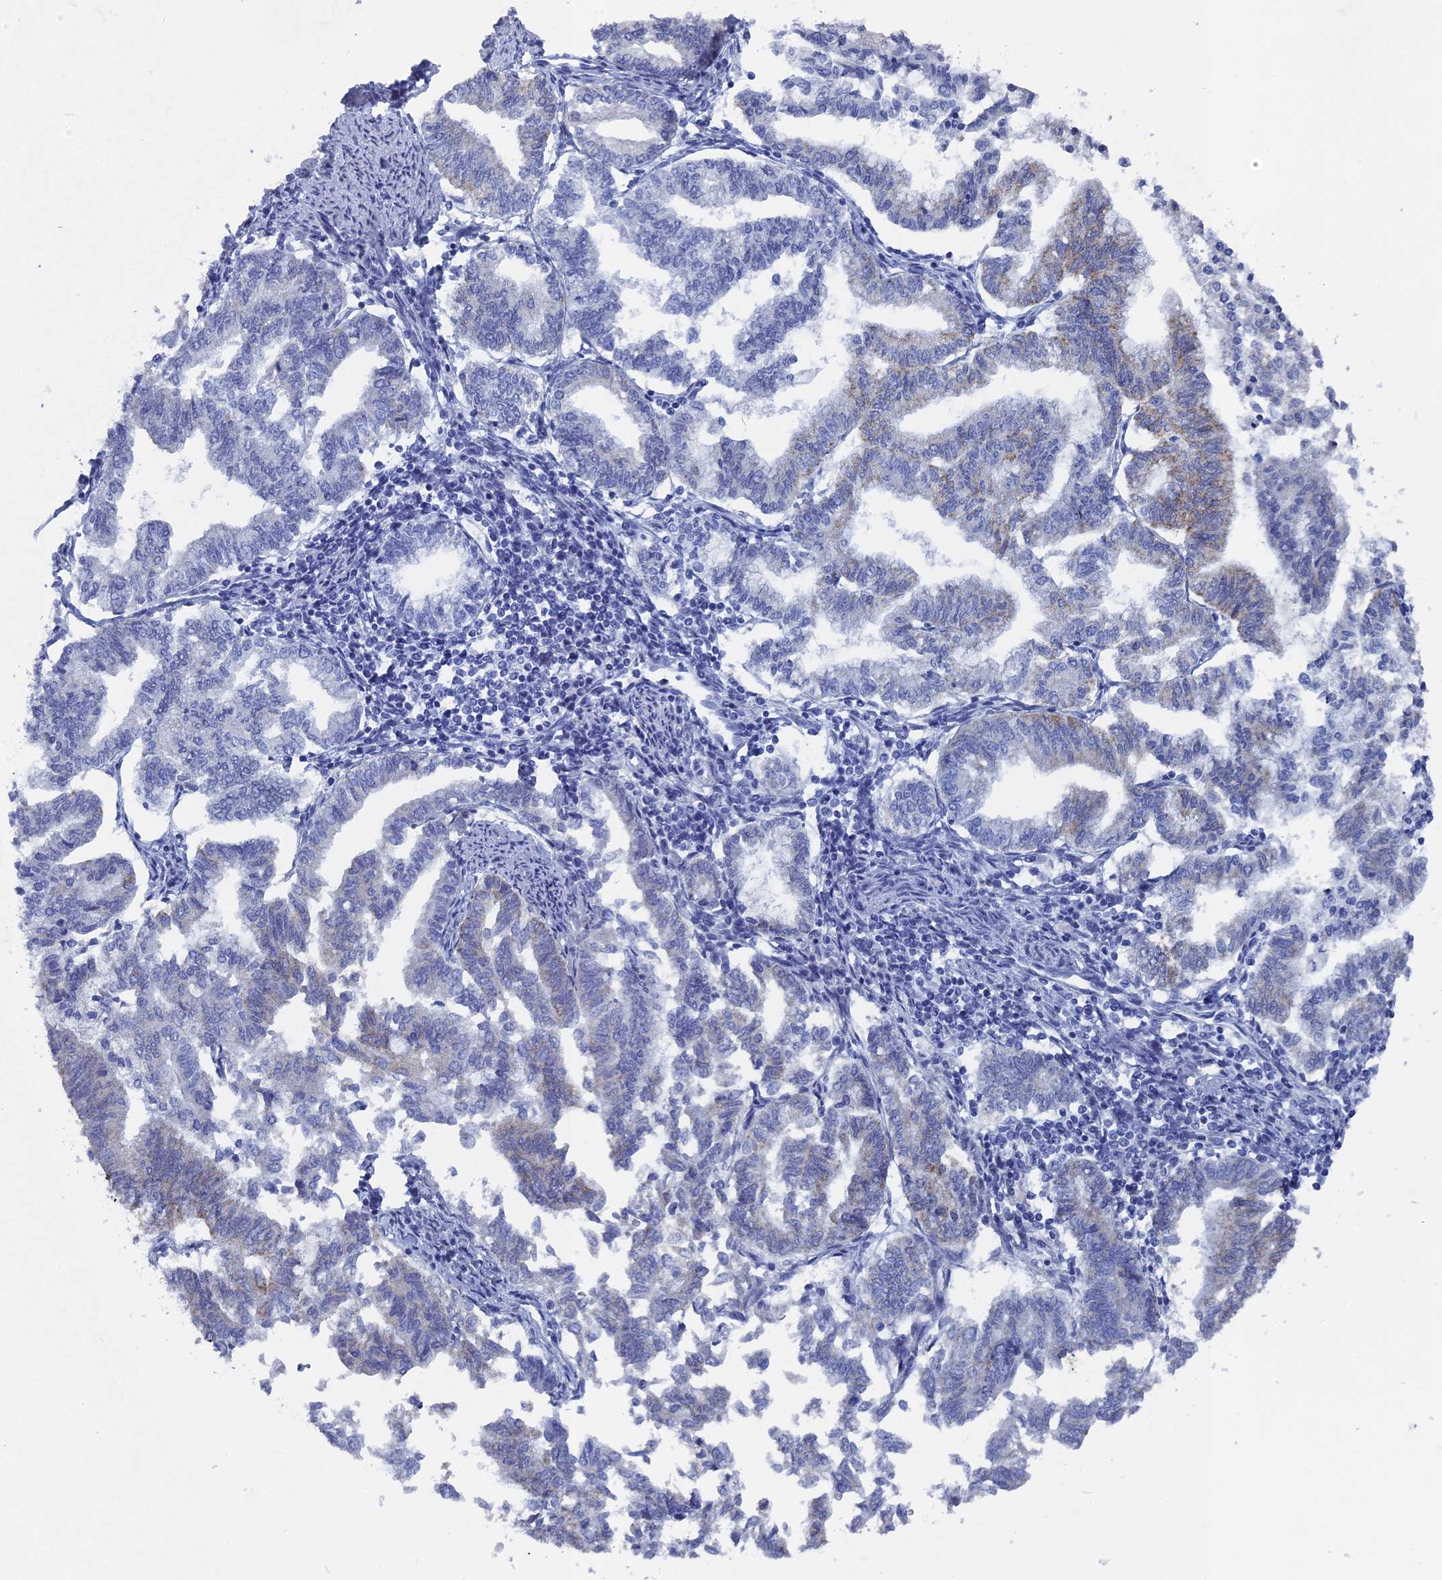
{"staining": {"intensity": "negative", "quantity": "none", "location": "none"}, "tissue": "endometrial cancer", "cell_type": "Tumor cells", "image_type": "cancer", "snomed": [{"axis": "morphology", "description": "Adenocarcinoma, NOS"}, {"axis": "topography", "description": "Endometrium"}], "caption": "Tumor cells are negative for brown protein staining in endometrial adenocarcinoma.", "gene": "HIGD1A", "patient": {"sex": "female", "age": 79}}